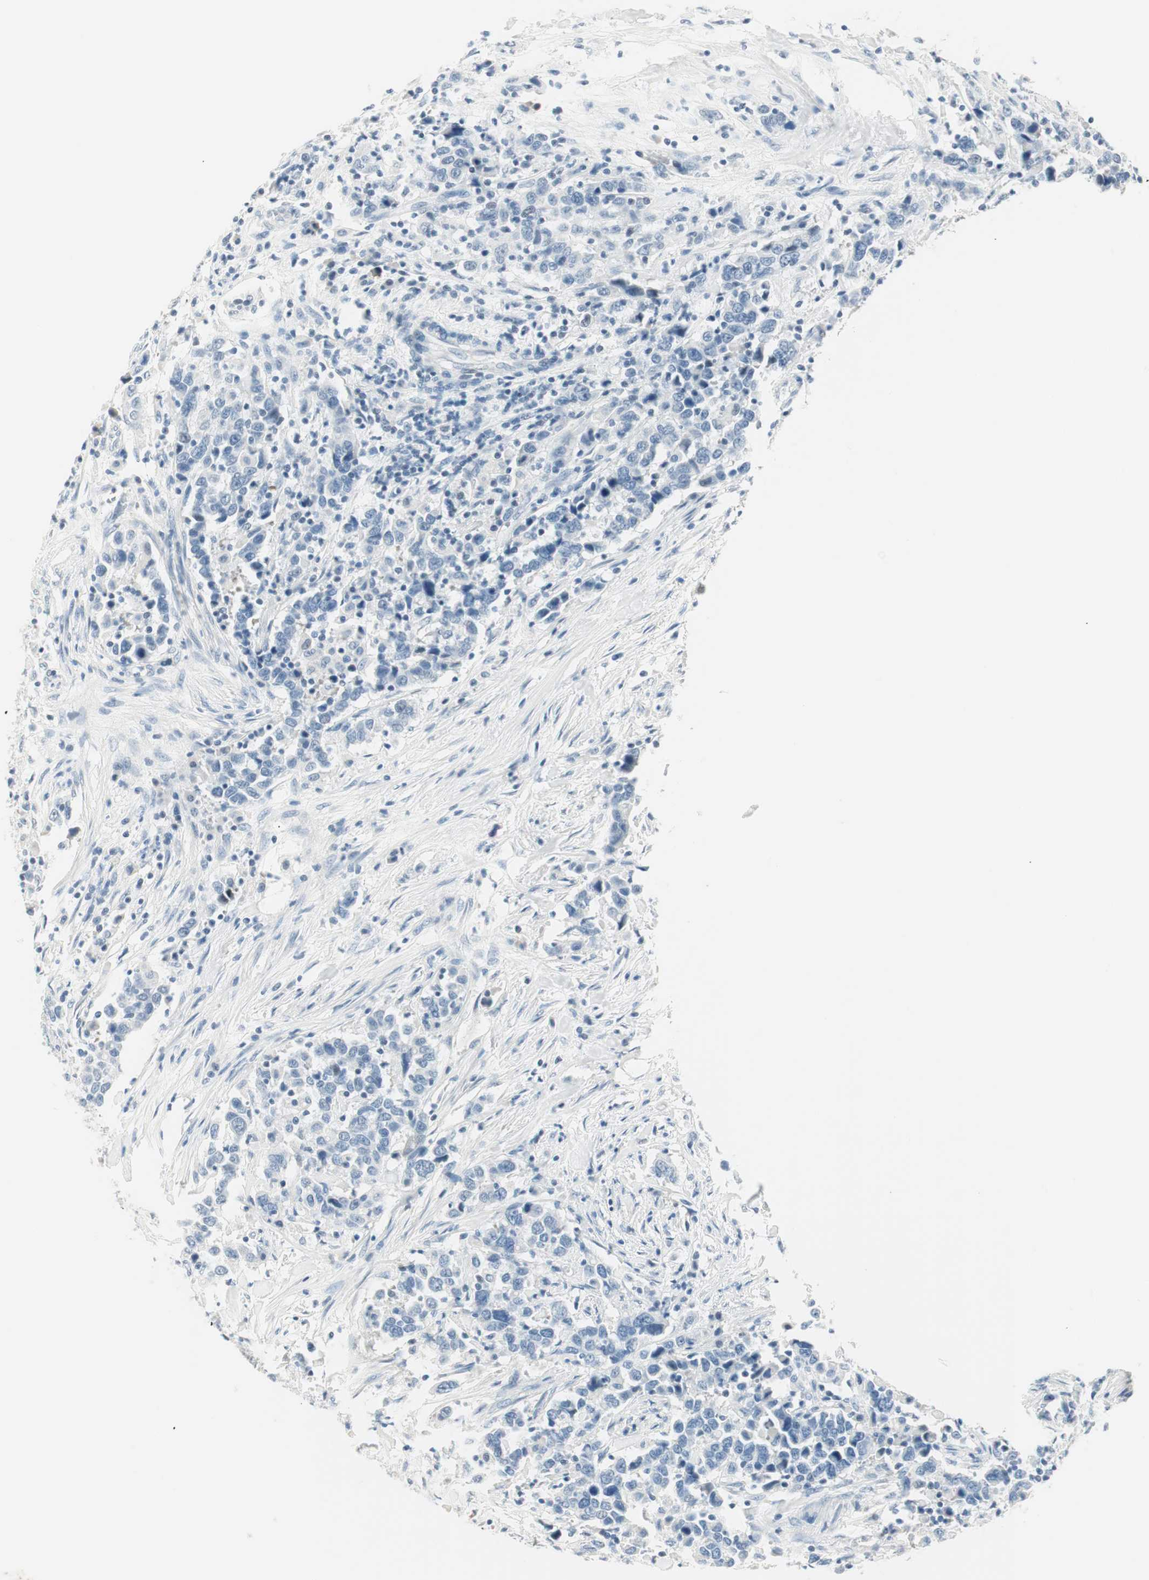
{"staining": {"intensity": "negative", "quantity": "none", "location": "none"}, "tissue": "urothelial cancer", "cell_type": "Tumor cells", "image_type": "cancer", "snomed": [{"axis": "morphology", "description": "Urothelial carcinoma, High grade"}, {"axis": "topography", "description": "Urinary bladder"}], "caption": "A high-resolution photomicrograph shows immunohistochemistry (IHC) staining of urothelial cancer, which shows no significant staining in tumor cells.", "gene": "HOXB13", "patient": {"sex": "male", "age": 61}}